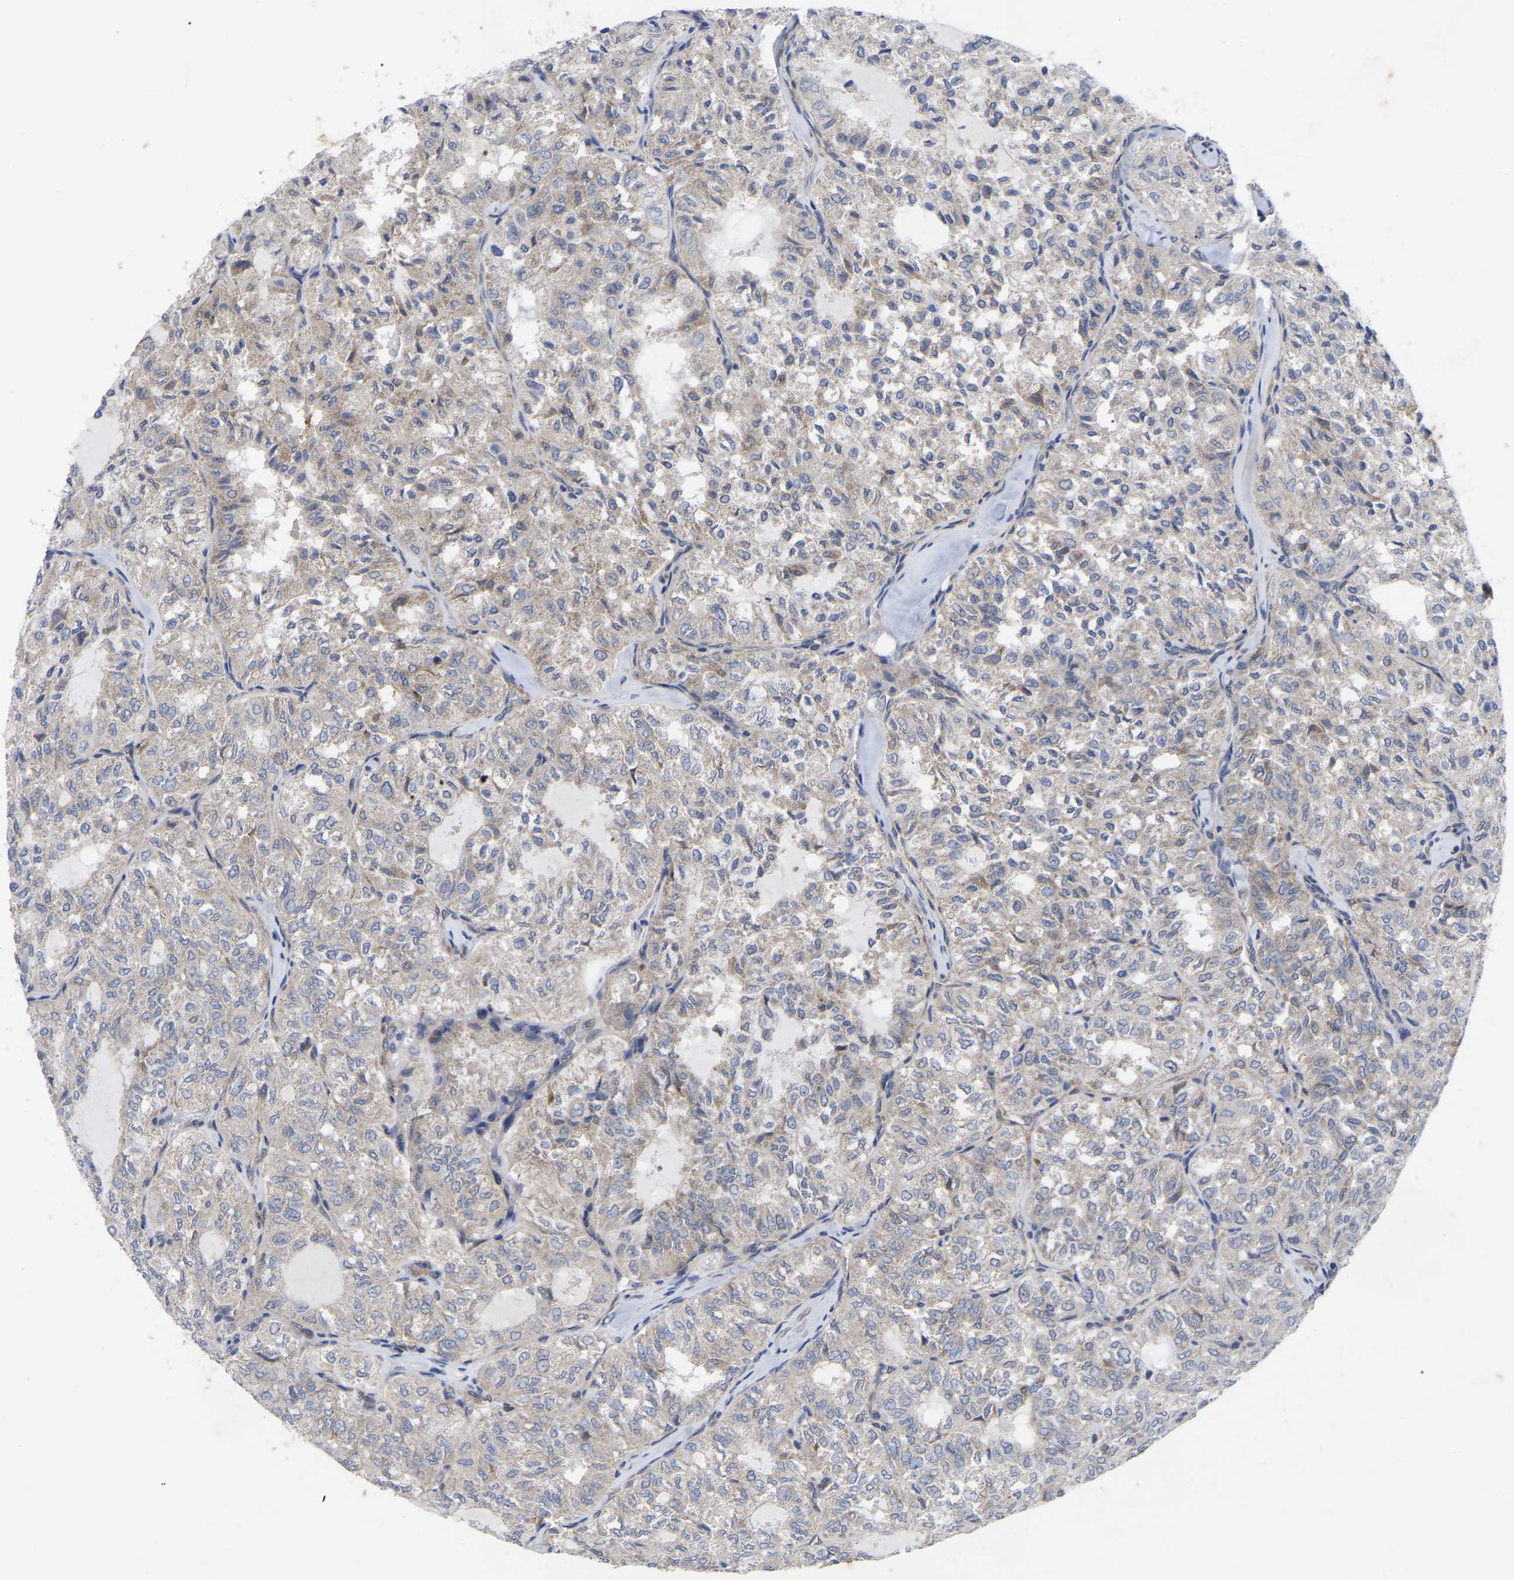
{"staining": {"intensity": "weak", "quantity": "<25%", "location": "cytoplasmic/membranous"}, "tissue": "thyroid cancer", "cell_type": "Tumor cells", "image_type": "cancer", "snomed": [{"axis": "morphology", "description": "Follicular adenoma carcinoma, NOS"}, {"axis": "topography", "description": "Thyroid gland"}], "caption": "Immunohistochemistry micrograph of neoplastic tissue: thyroid cancer (follicular adenoma carcinoma) stained with DAB shows no significant protein positivity in tumor cells. (DAB immunohistochemistry visualized using brightfield microscopy, high magnification).", "gene": "TCP1", "patient": {"sex": "male", "age": 75}}